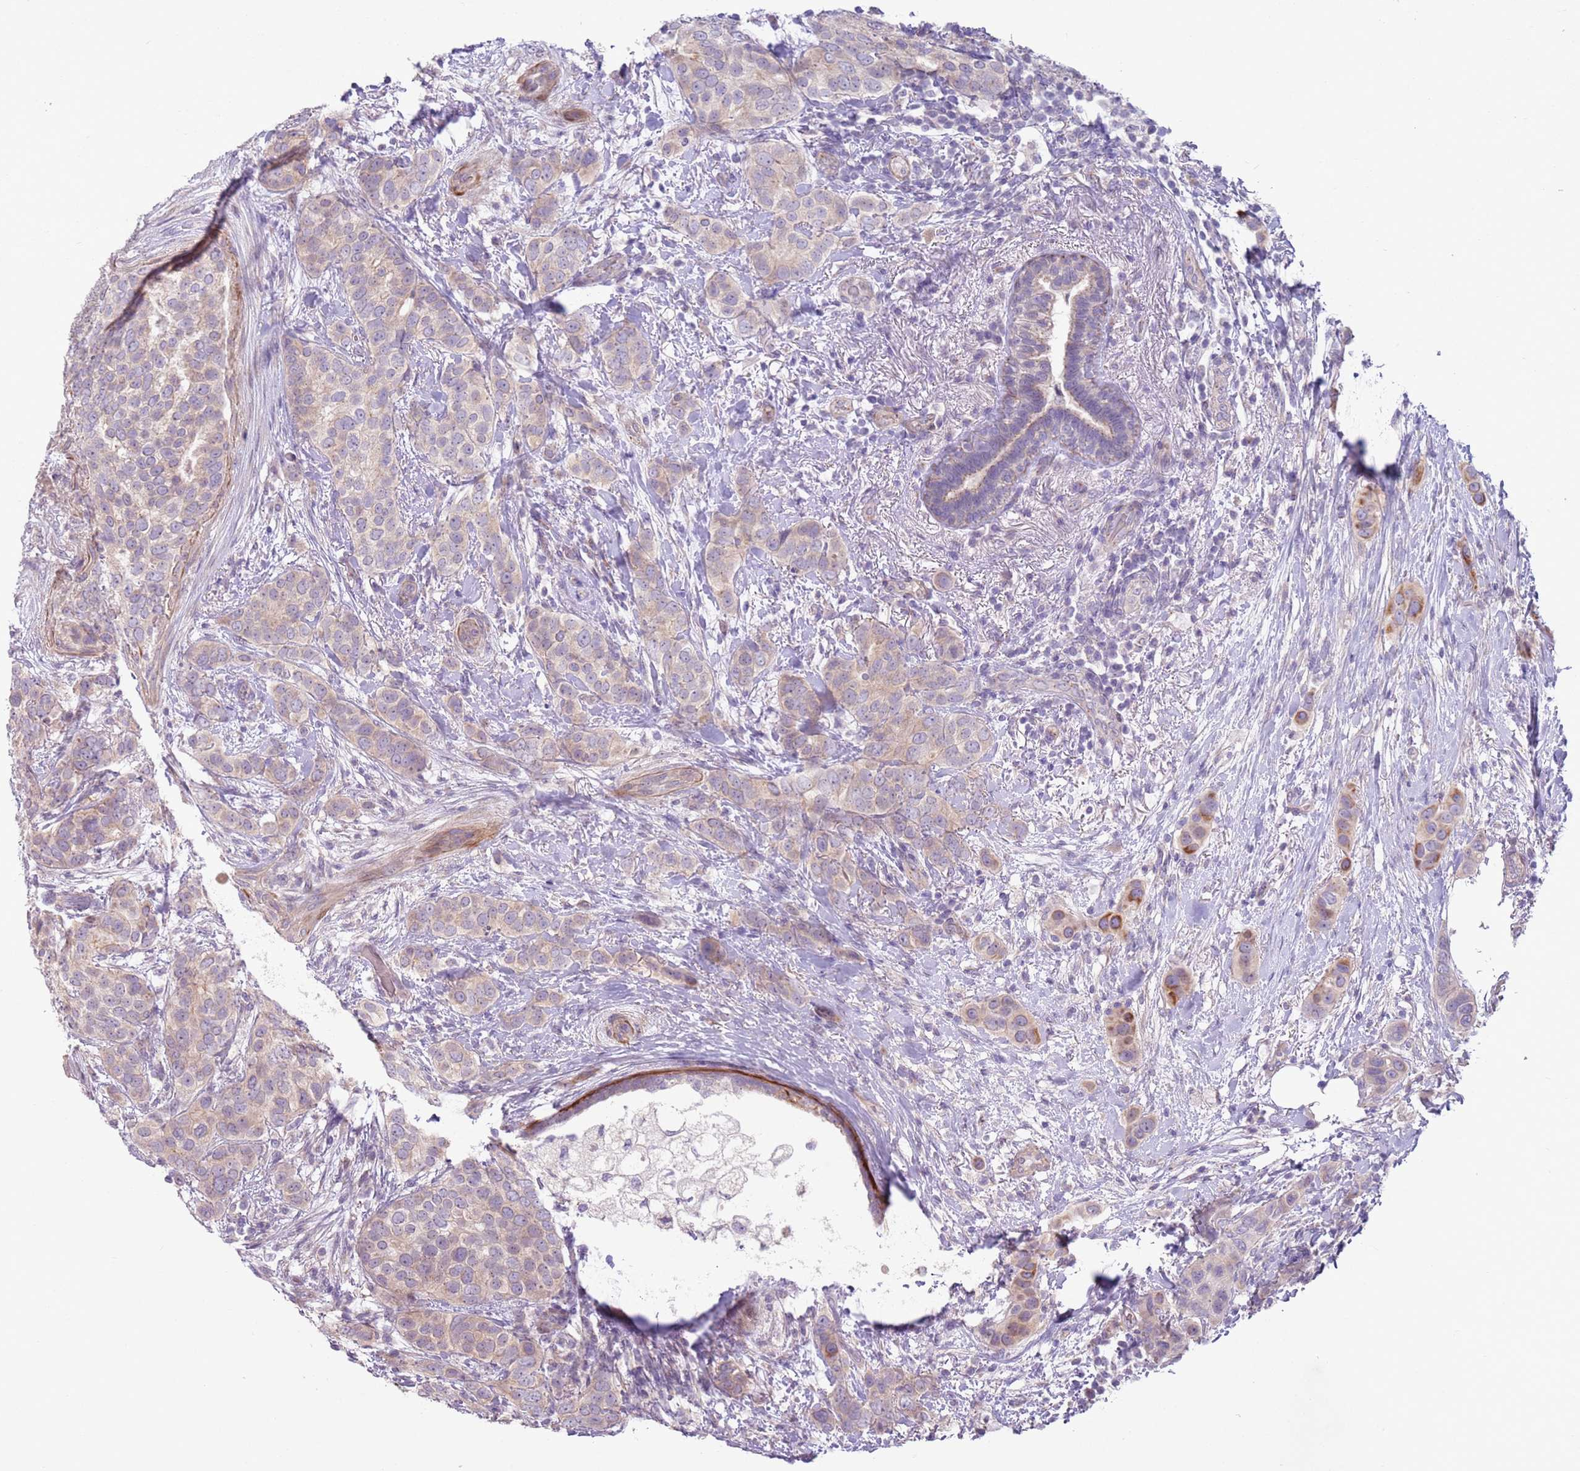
{"staining": {"intensity": "moderate", "quantity": "<25%", "location": "cytoplasmic/membranous"}, "tissue": "breast cancer", "cell_type": "Tumor cells", "image_type": "cancer", "snomed": [{"axis": "morphology", "description": "Lobular carcinoma"}, {"axis": "topography", "description": "Breast"}], "caption": "Human breast cancer (lobular carcinoma) stained with a brown dye shows moderate cytoplasmic/membranous positive positivity in approximately <25% of tumor cells.", "gene": "ZNF239", "patient": {"sex": "female", "age": 51}}